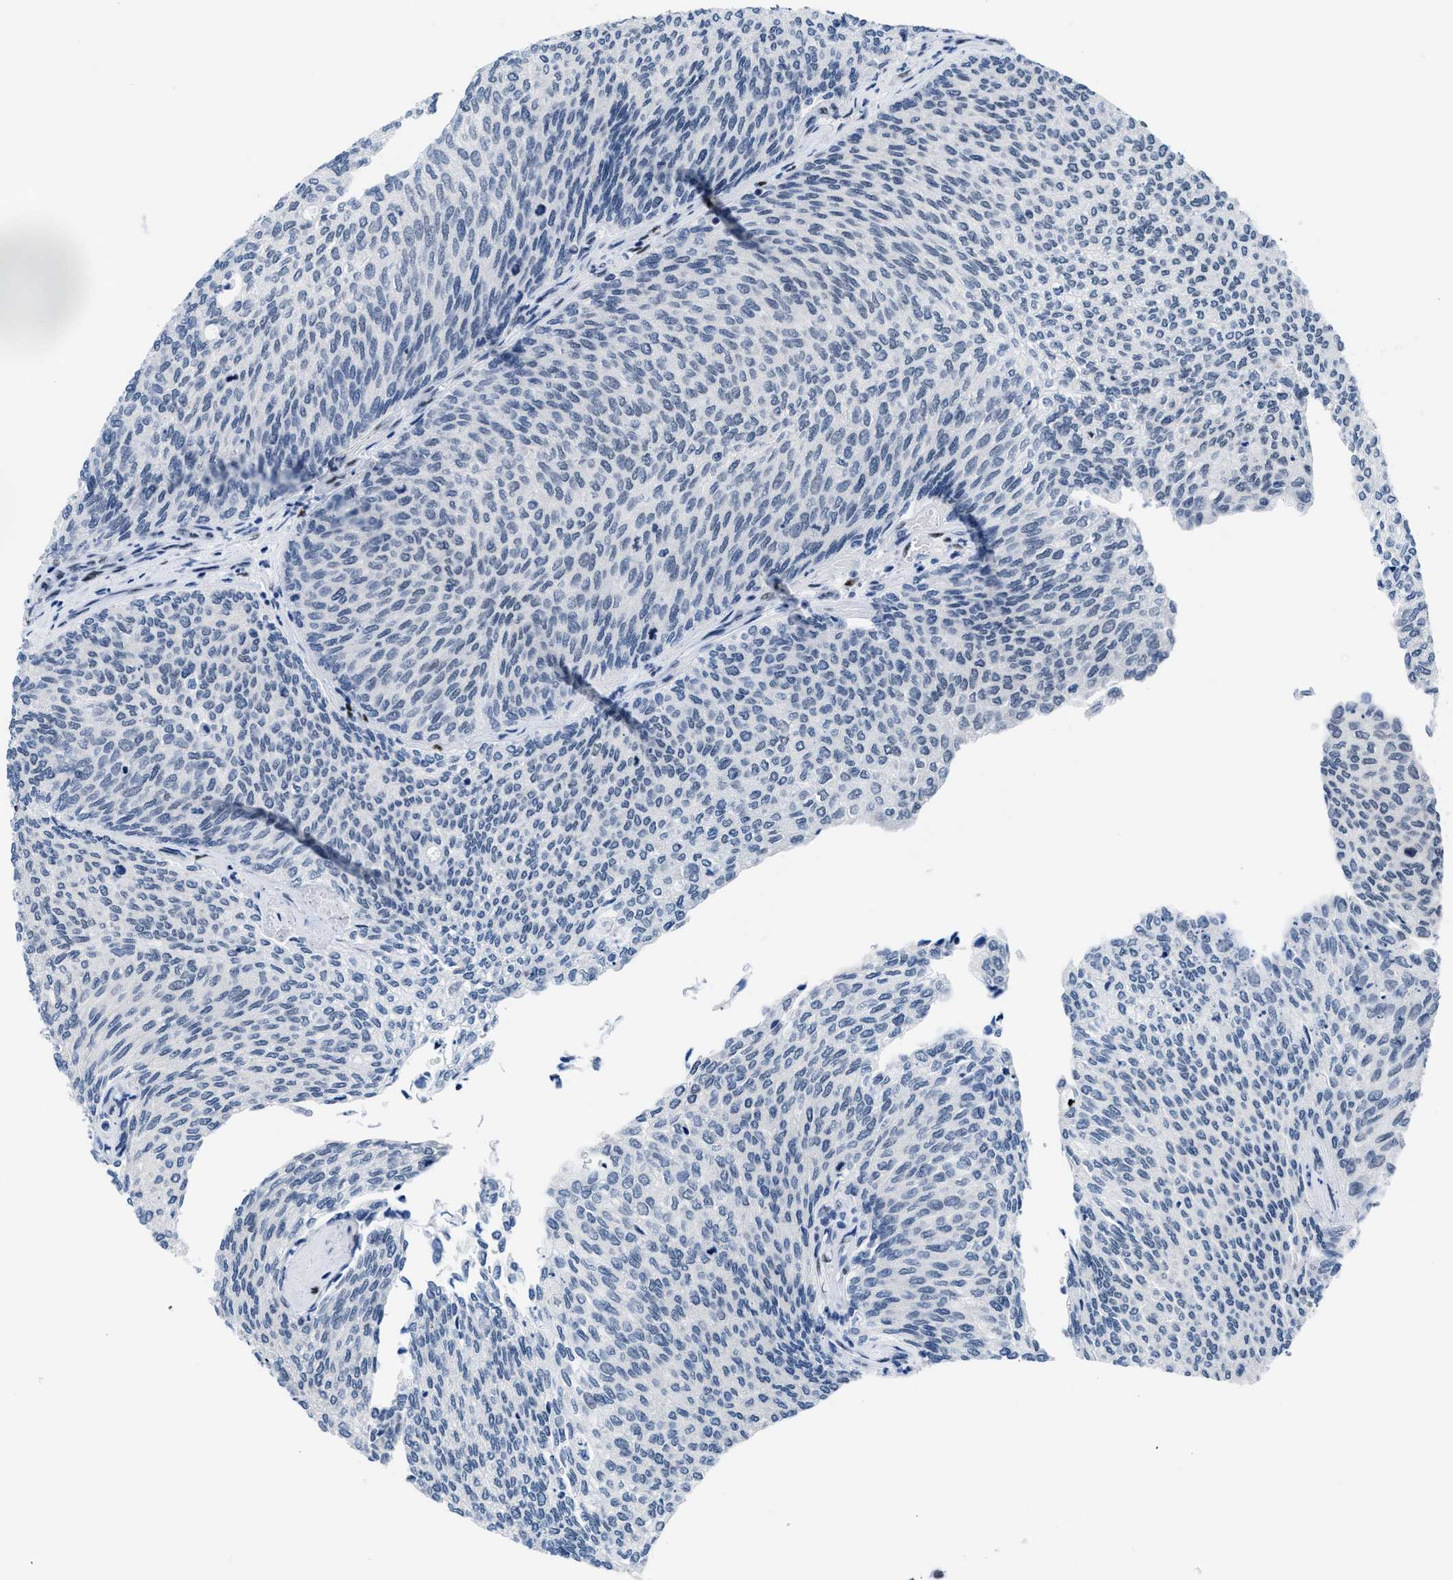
{"staining": {"intensity": "negative", "quantity": "none", "location": "none"}, "tissue": "urothelial cancer", "cell_type": "Tumor cells", "image_type": "cancer", "snomed": [{"axis": "morphology", "description": "Urothelial carcinoma, Low grade"}, {"axis": "topography", "description": "Urinary bladder"}], "caption": "A histopathology image of human low-grade urothelial carcinoma is negative for staining in tumor cells.", "gene": "CTBP1", "patient": {"sex": "female", "age": 79}}